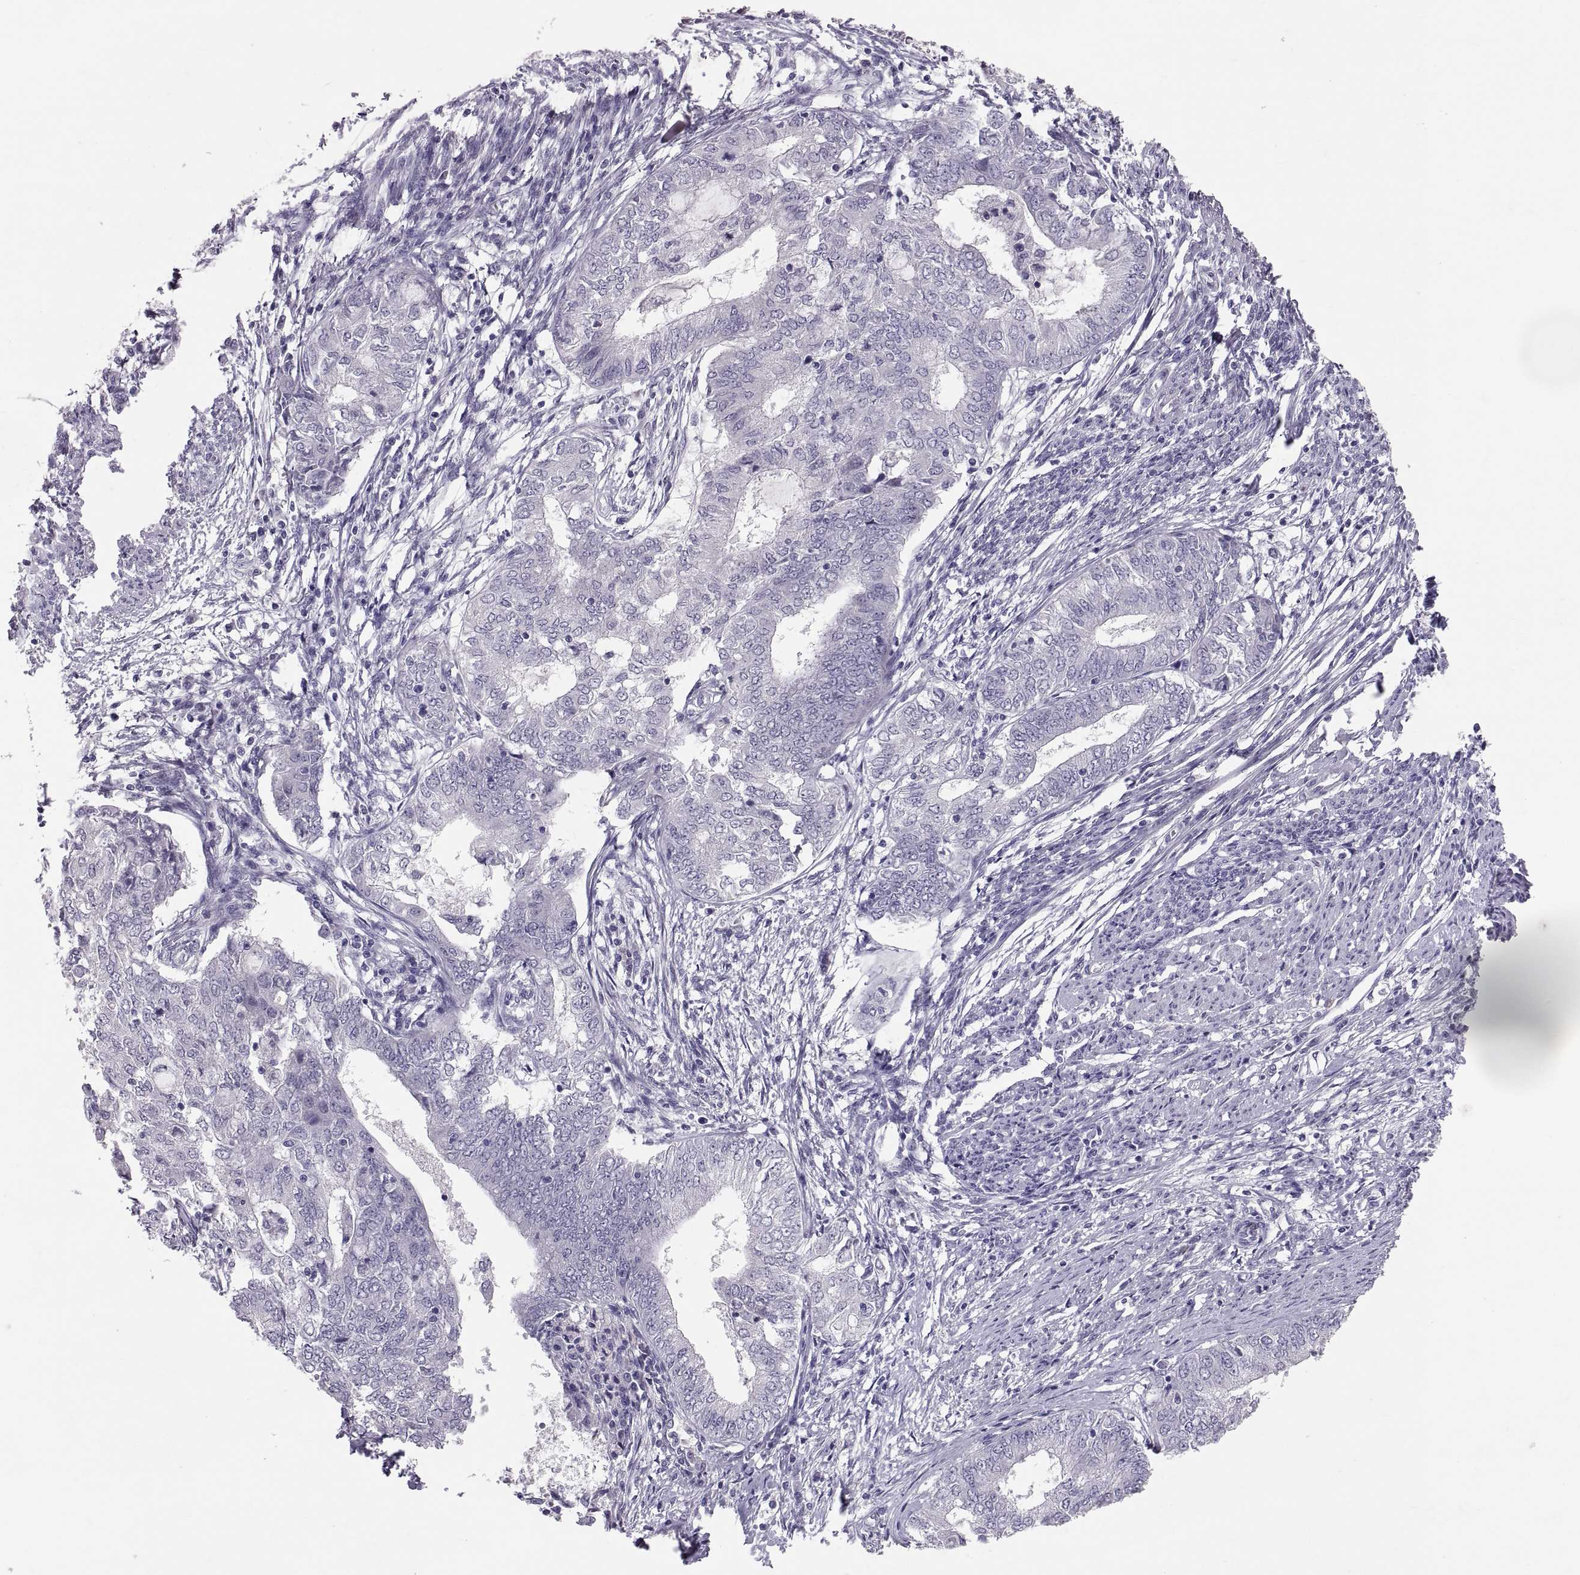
{"staining": {"intensity": "negative", "quantity": "none", "location": "none"}, "tissue": "endometrial cancer", "cell_type": "Tumor cells", "image_type": "cancer", "snomed": [{"axis": "morphology", "description": "Adenocarcinoma, NOS"}, {"axis": "topography", "description": "Endometrium"}], "caption": "The photomicrograph shows no staining of tumor cells in endometrial cancer.", "gene": "PTN", "patient": {"sex": "female", "age": 62}}